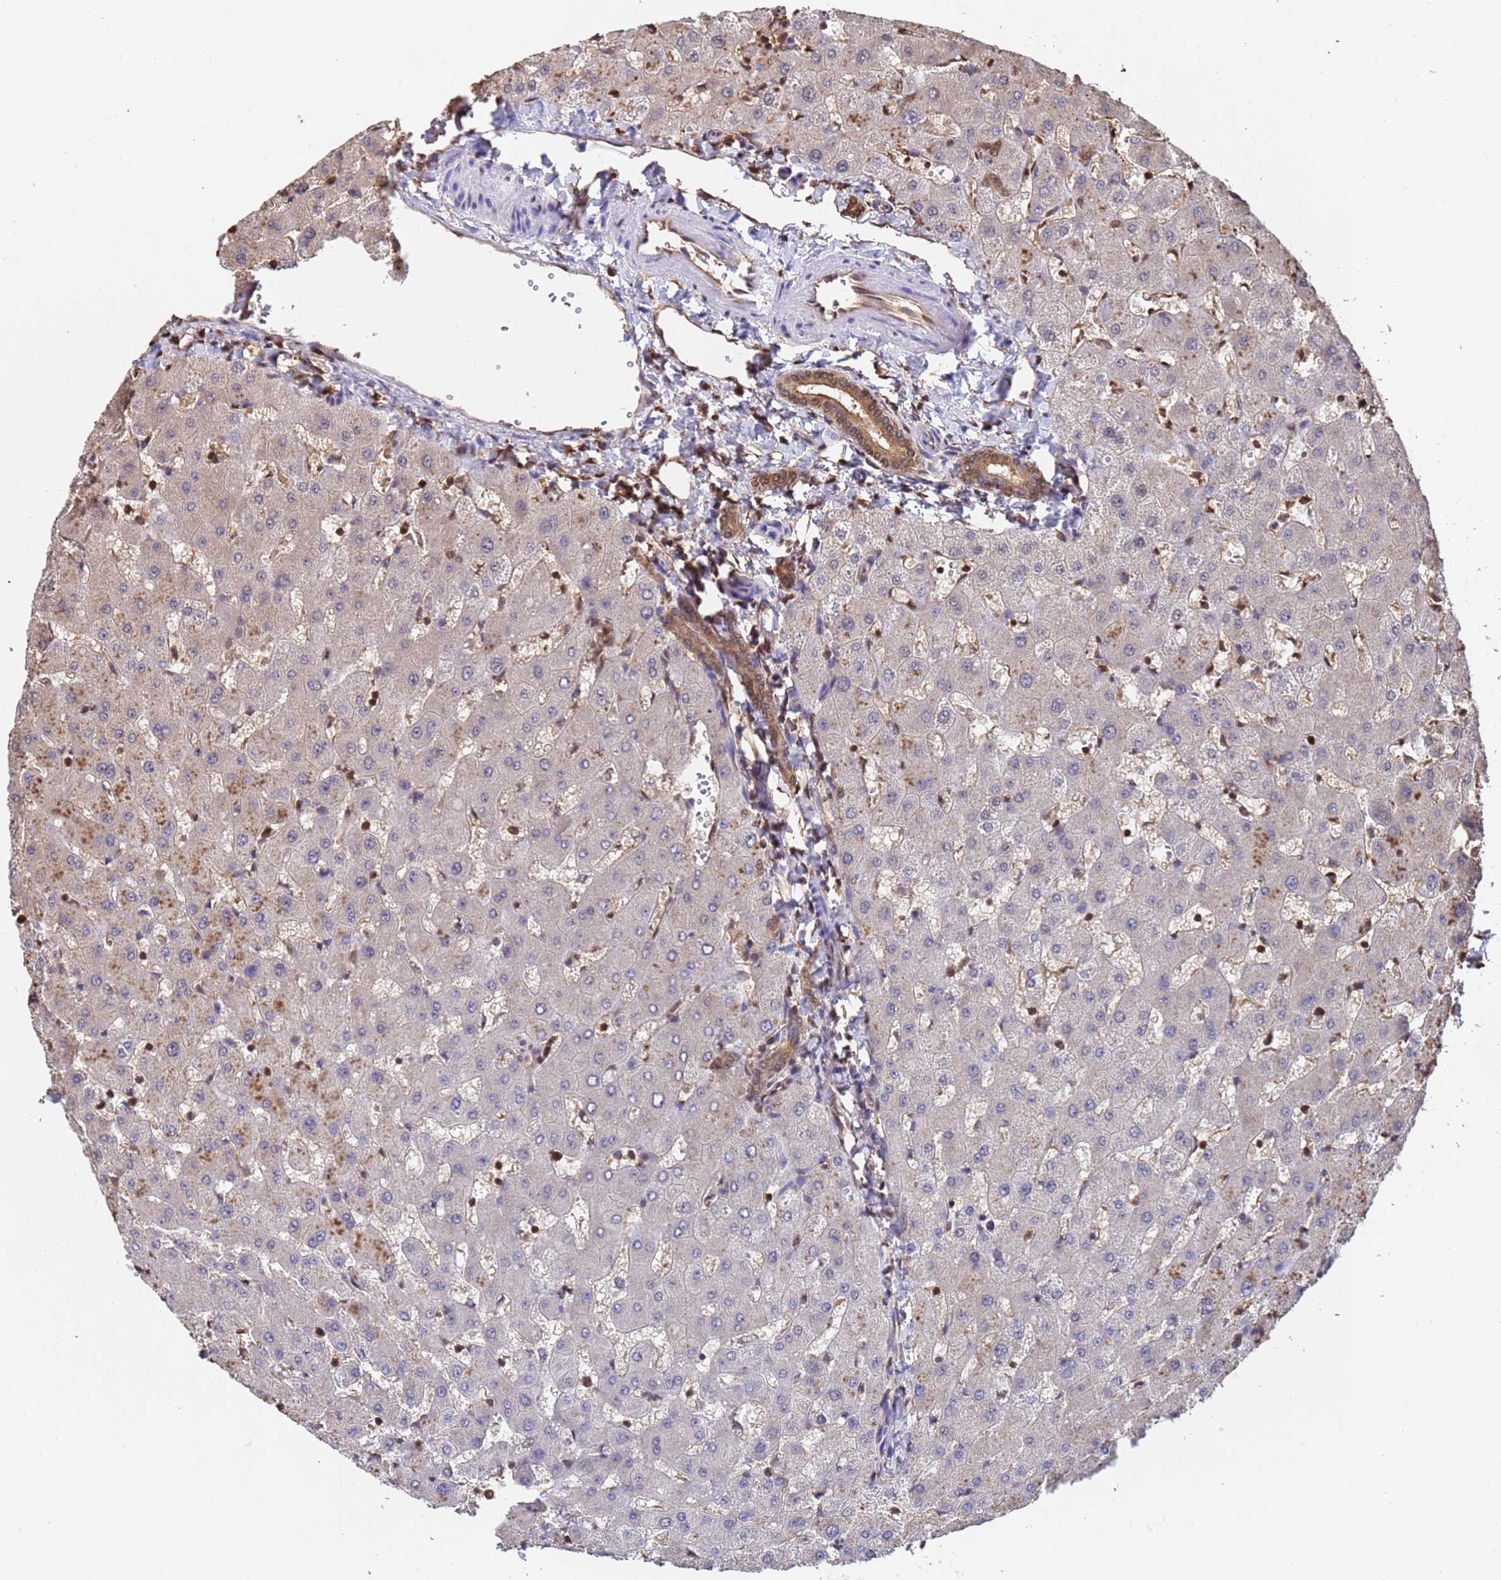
{"staining": {"intensity": "moderate", "quantity": "25%-75%", "location": "cytoplasmic/membranous"}, "tissue": "liver", "cell_type": "Cholangiocytes", "image_type": "normal", "snomed": [{"axis": "morphology", "description": "Normal tissue, NOS"}, {"axis": "topography", "description": "Liver"}], "caption": "Immunohistochemistry (IHC) image of unremarkable liver: human liver stained using IHC demonstrates medium levels of moderate protein expression localized specifically in the cytoplasmic/membranous of cholangiocytes, appearing as a cytoplasmic/membranous brown color.", "gene": "SUMO2", "patient": {"sex": "female", "age": 63}}